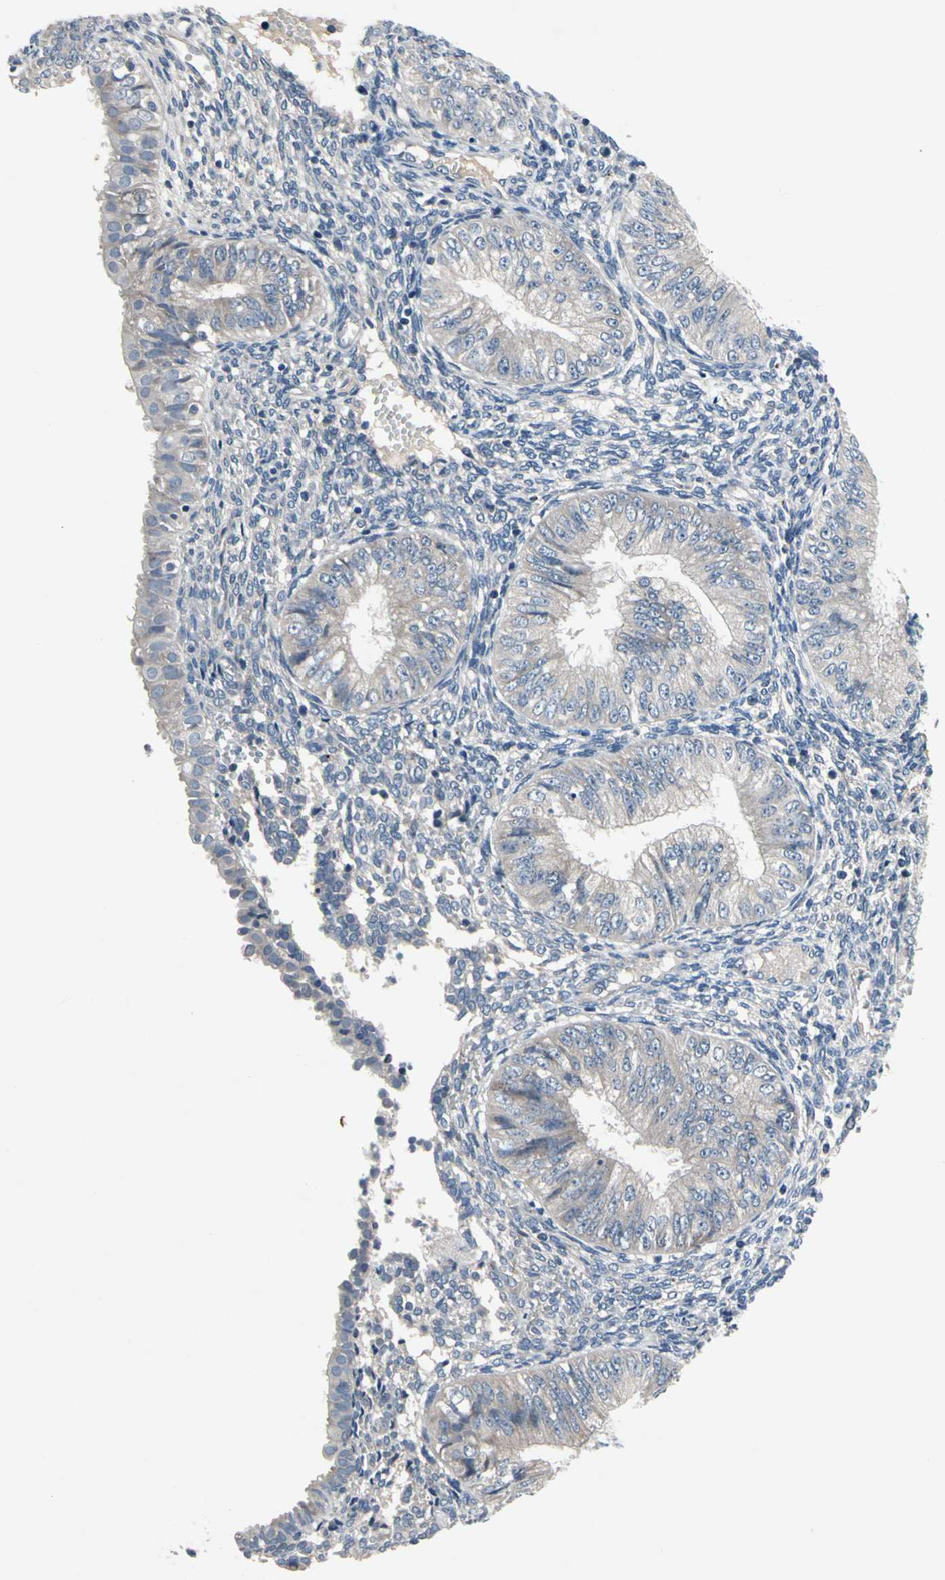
{"staining": {"intensity": "weak", "quantity": "25%-75%", "location": "cytoplasmic/membranous"}, "tissue": "endometrial cancer", "cell_type": "Tumor cells", "image_type": "cancer", "snomed": [{"axis": "morphology", "description": "Normal tissue, NOS"}, {"axis": "morphology", "description": "Adenocarcinoma, NOS"}, {"axis": "topography", "description": "Endometrium"}], "caption": "A low amount of weak cytoplasmic/membranous expression is identified in about 25%-75% of tumor cells in endometrial cancer (adenocarcinoma) tissue.", "gene": "SELENOK", "patient": {"sex": "female", "age": 53}}